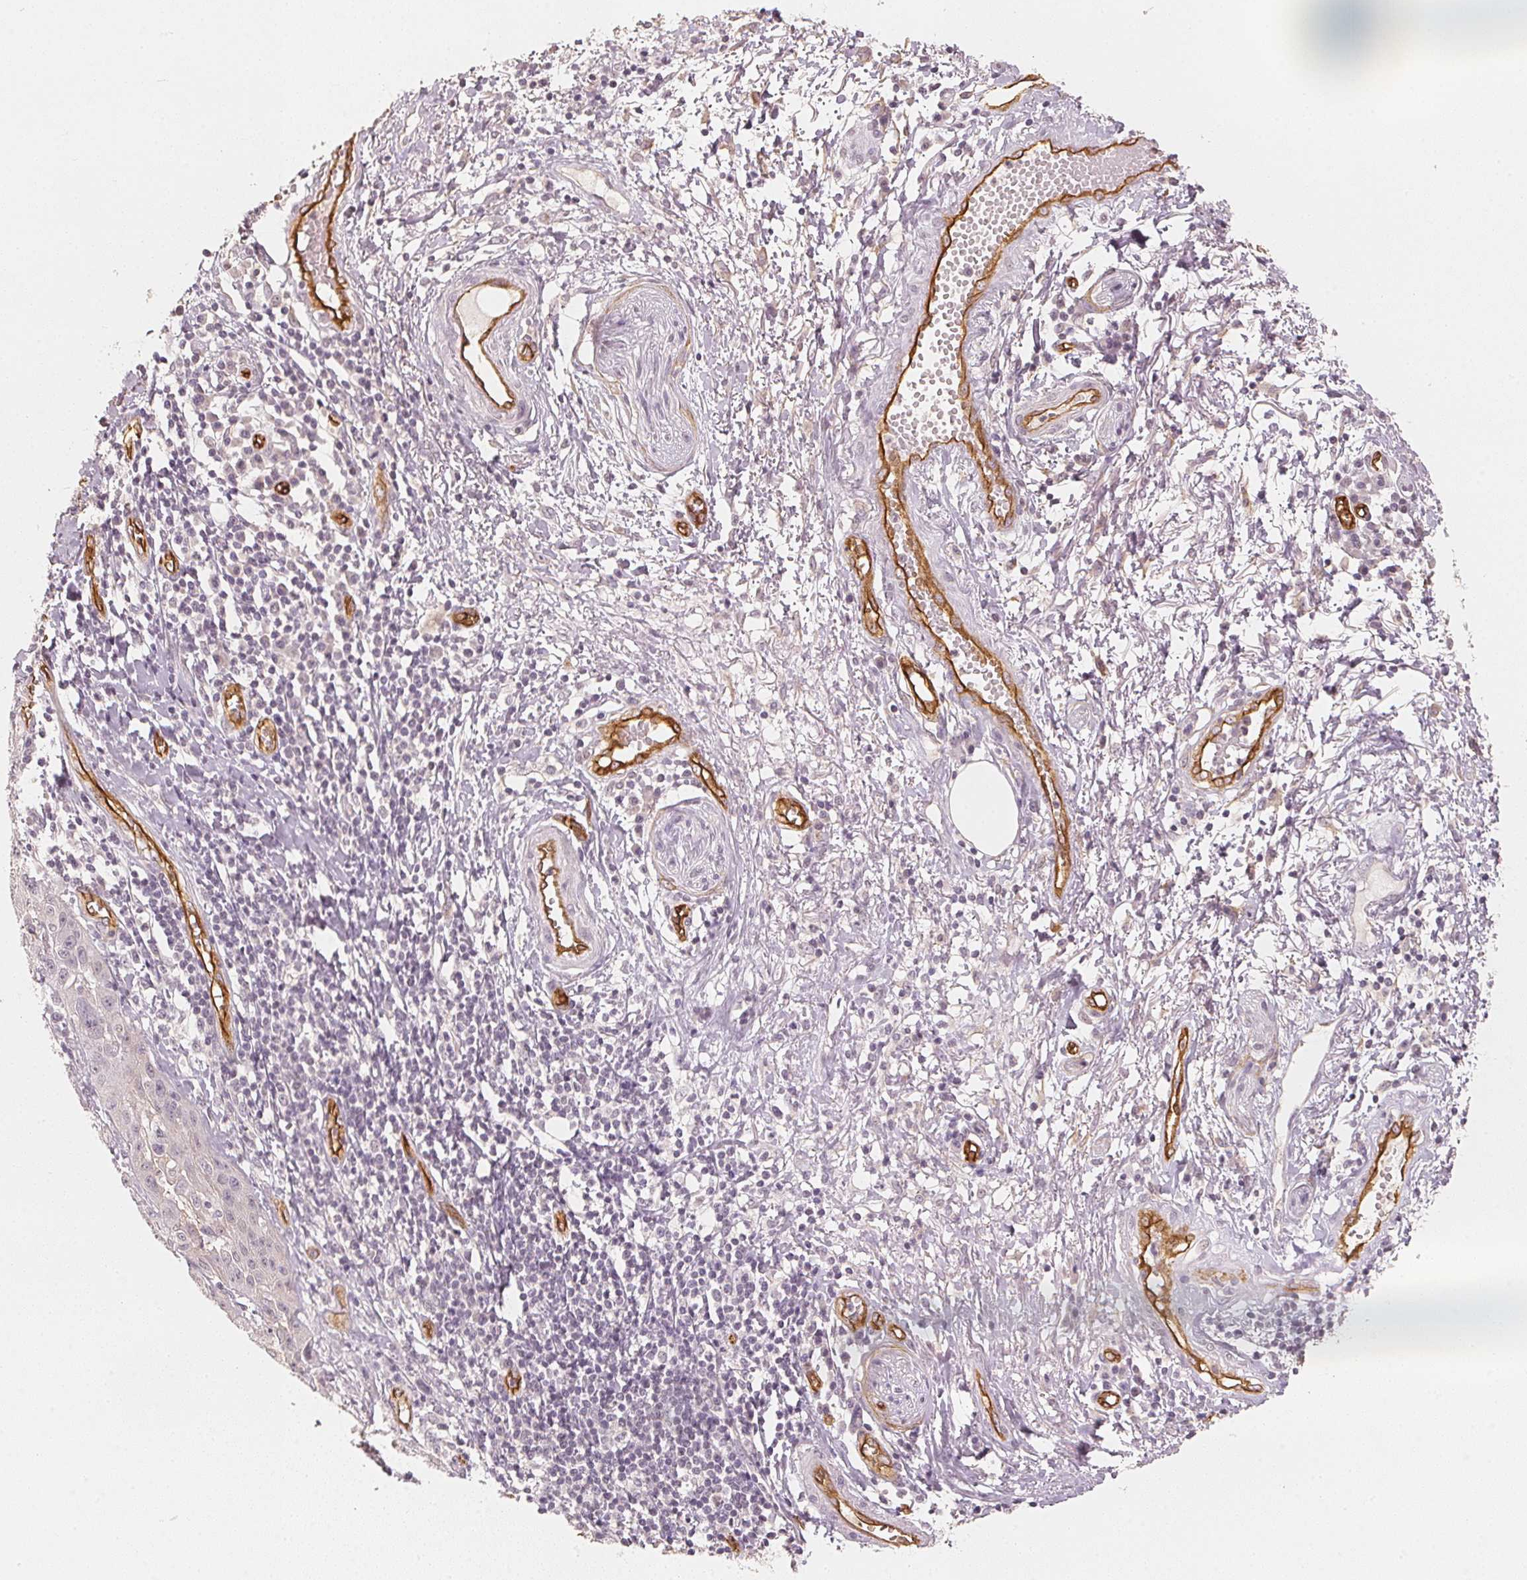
{"staining": {"intensity": "negative", "quantity": "none", "location": "none"}, "tissue": "skin cancer", "cell_type": "Tumor cells", "image_type": "cancer", "snomed": [{"axis": "morphology", "description": "Squamous cell carcinoma, NOS"}, {"axis": "topography", "description": "Skin"}, {"axis": "topography", "description": "Vulva"}], "caption": "Tumor cells show no significant staining in skin squamous cell carcinoma. Nuclei are stained in blue.", "gene": "CIB1", "patient": {"sex": "female", "age": 71}}